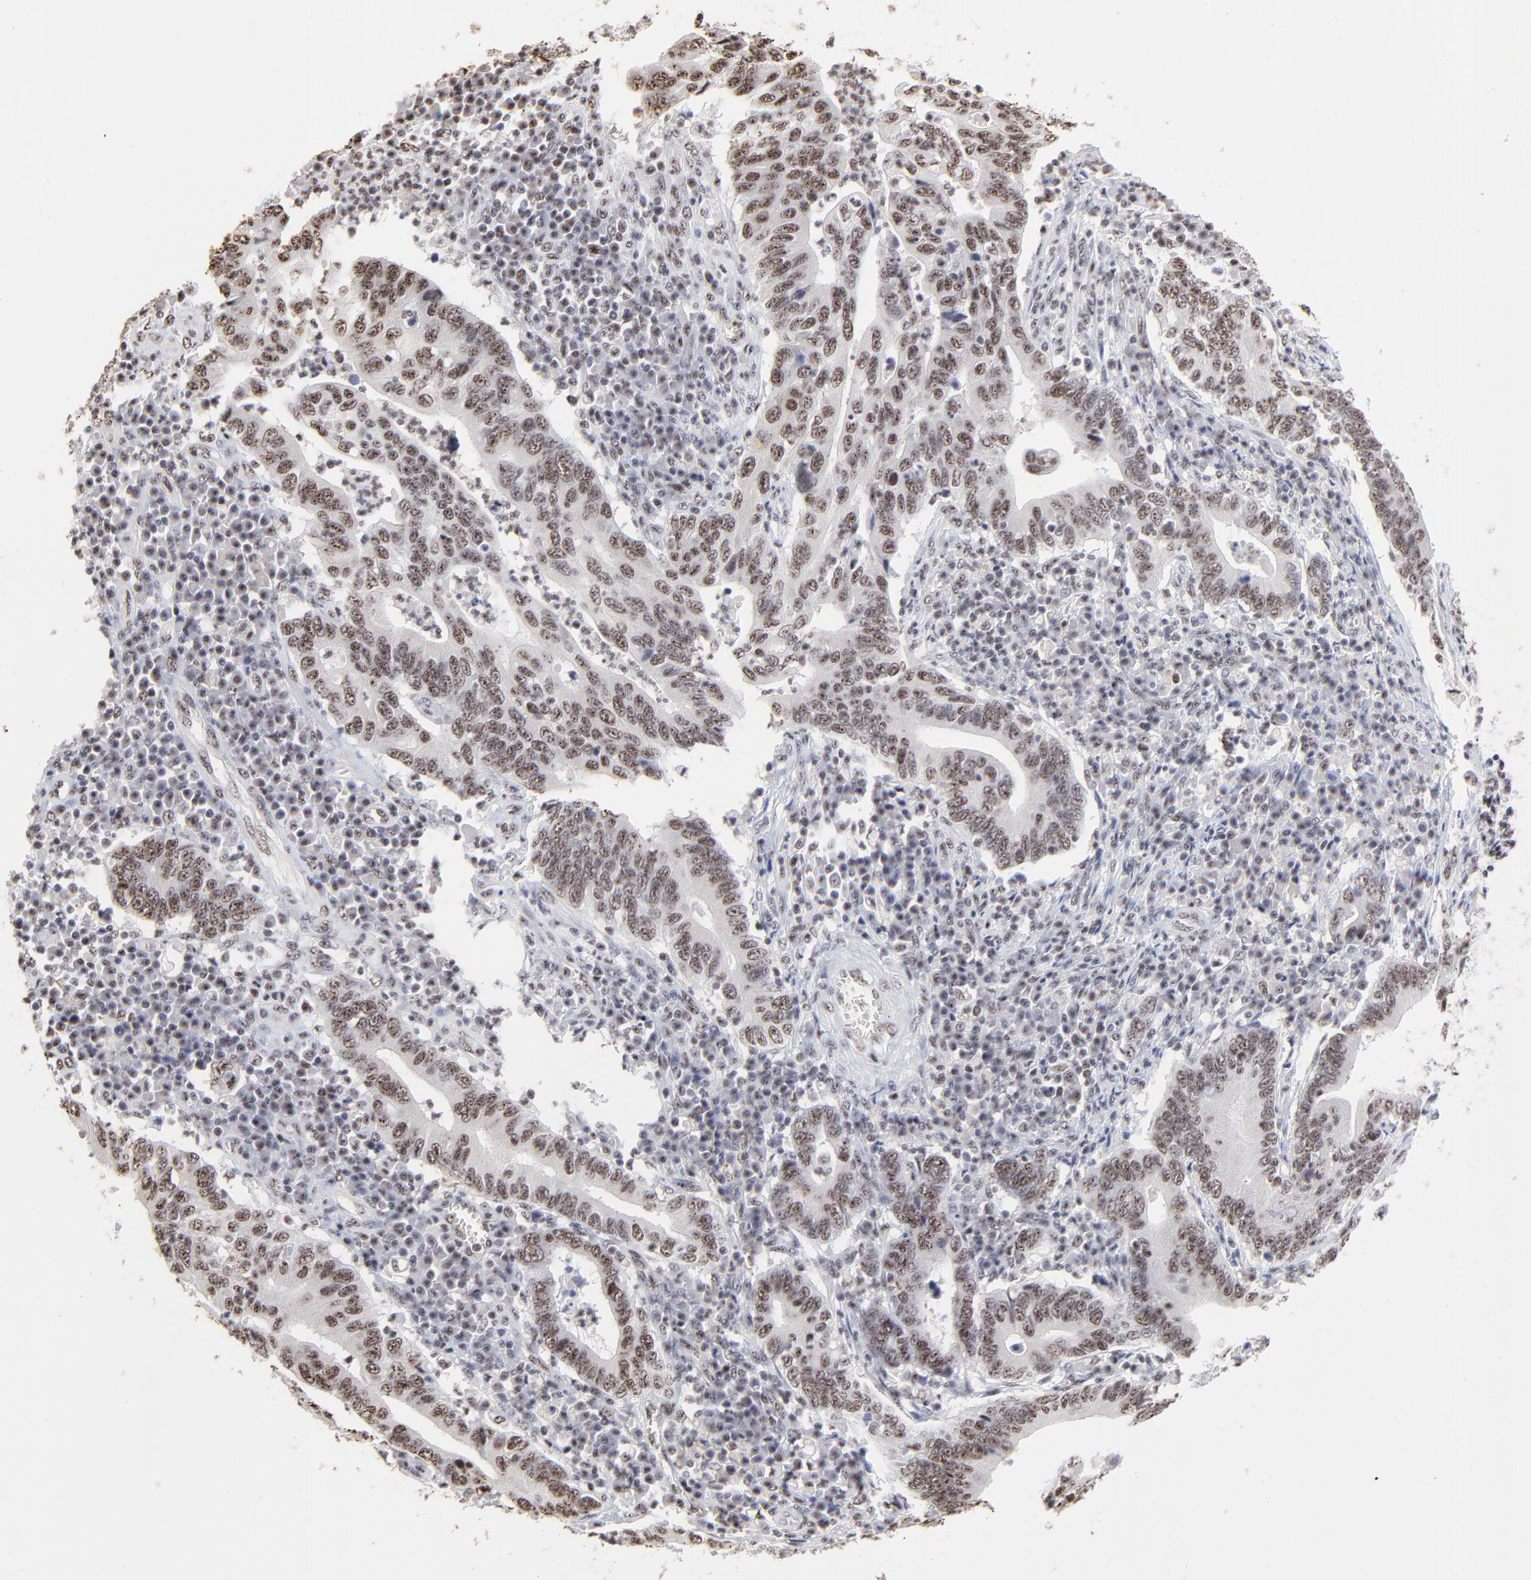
{"staining": {"intensity": "weak", "quantity": ">75%", "location": "nuclear"}, "tissue": "stomach cancer", "cell_type": "Tumor cells", "image_type": "cancer", "snomed": [{"axis": "morphology", "description": "Adenocarcinoma, NOS"}, {"axis": "topography", "description": "Stomach, upper"}], "caption": "Brown immunohistochemical staining in stomach cancer shows weak nuclear expression in about >75% of tumor cells. (Stains: DAB (3,3'-diaminobenzidine) in brown, nuclei in blue, Microscopy: brightfield microscopy at high magnification).", "gene": "MBD4", "patient": {"sex": "male", "age": 63}}